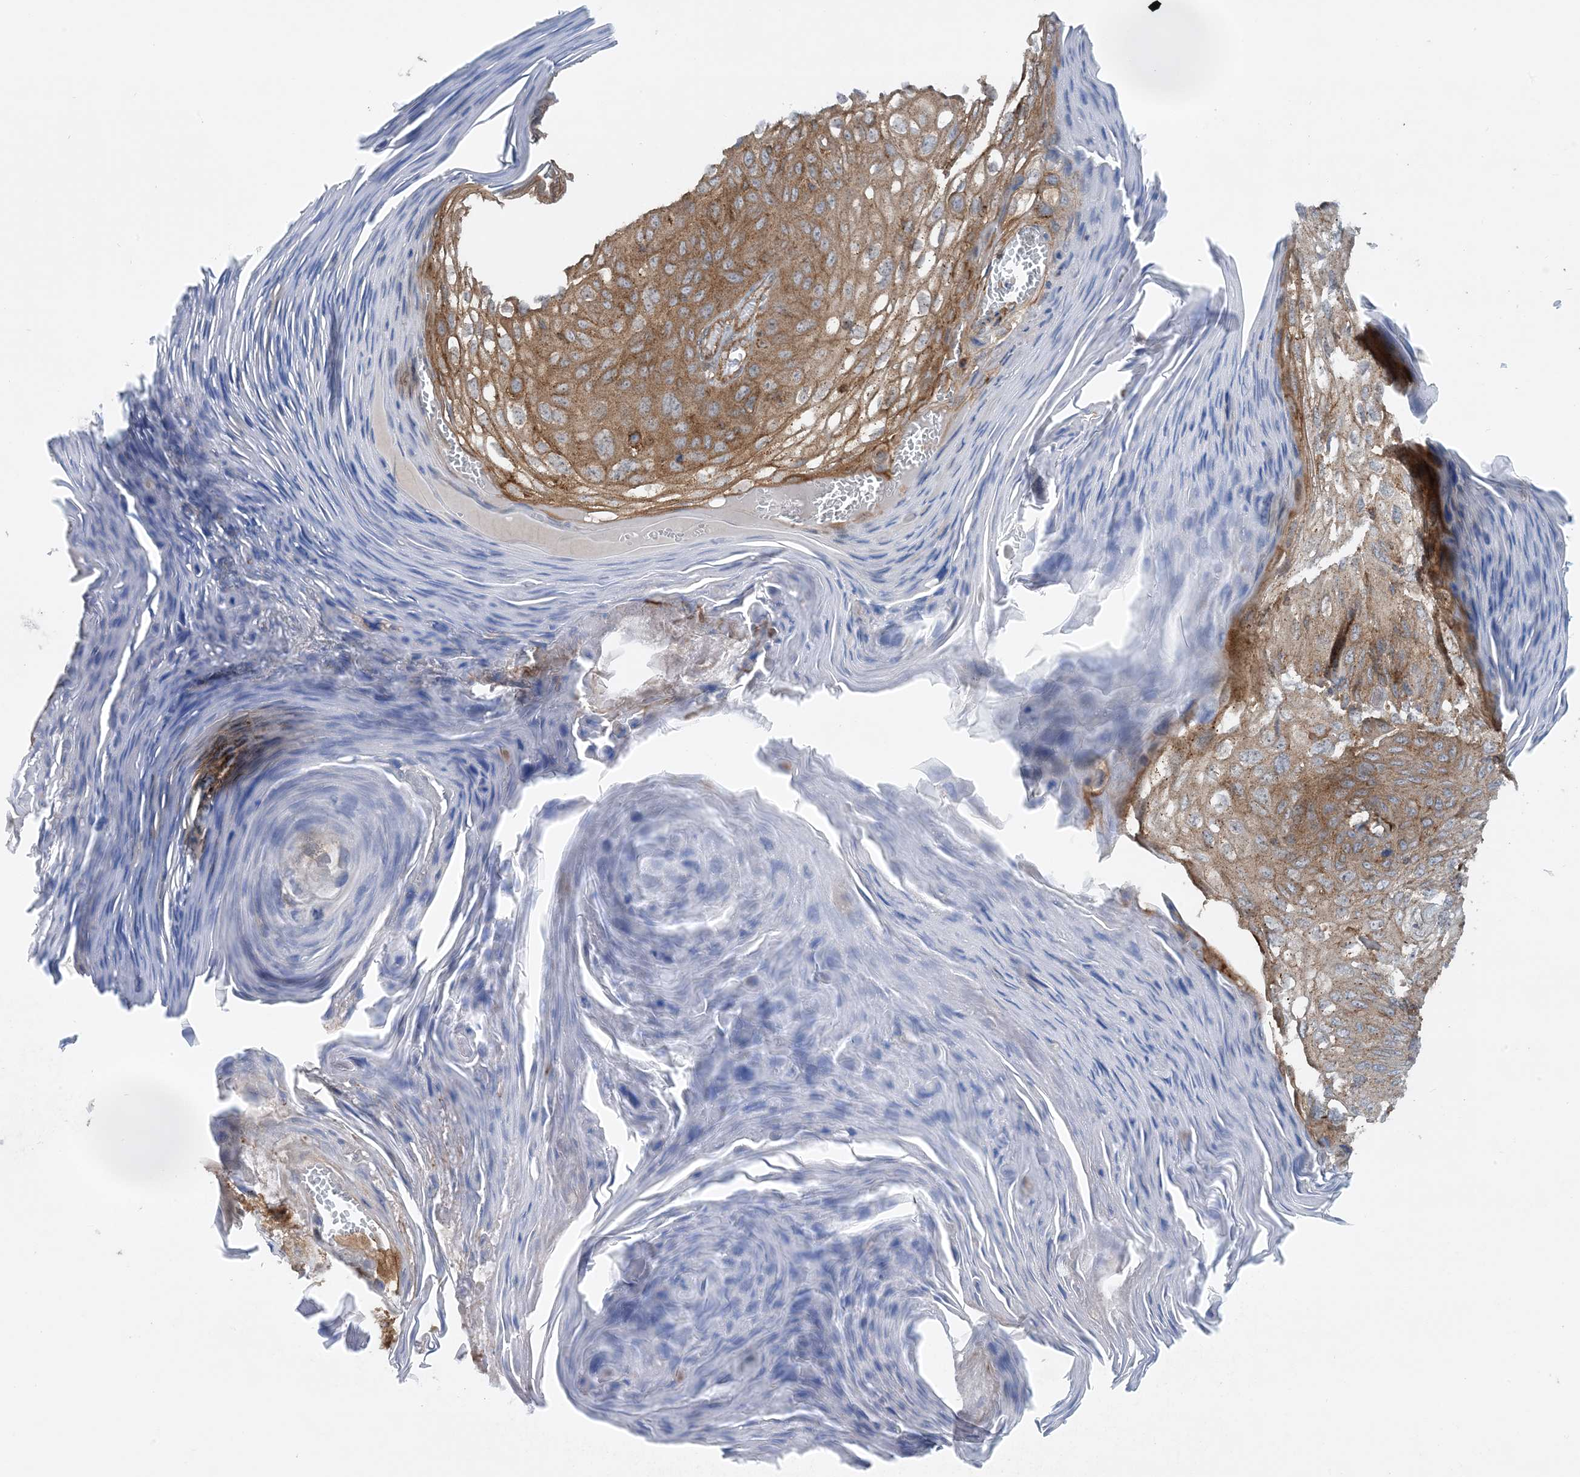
{"staining": {"intensity": "moderate", "quantity": ">75%", "location": "cytoplasmic/membranous"}, "tissue": "skin cancer", "cell_type": "Tumor cells", "image_type": "cancer", "snomed": [{"axis": "morphology", "description": "Squamous cell carcinoma, NOS"}, {"axis": "topography", "description": "Skin"}], "caption": "An image of human squamous cell carcinoma (skin) stained for a protein exhibits moderate cytoplasmic/membranous brown staining in tumor cells. (IHC, brightfield microscopy, high magnification).", "gene": "STAM2", "patient": {"sex": "female", "age": 90}}